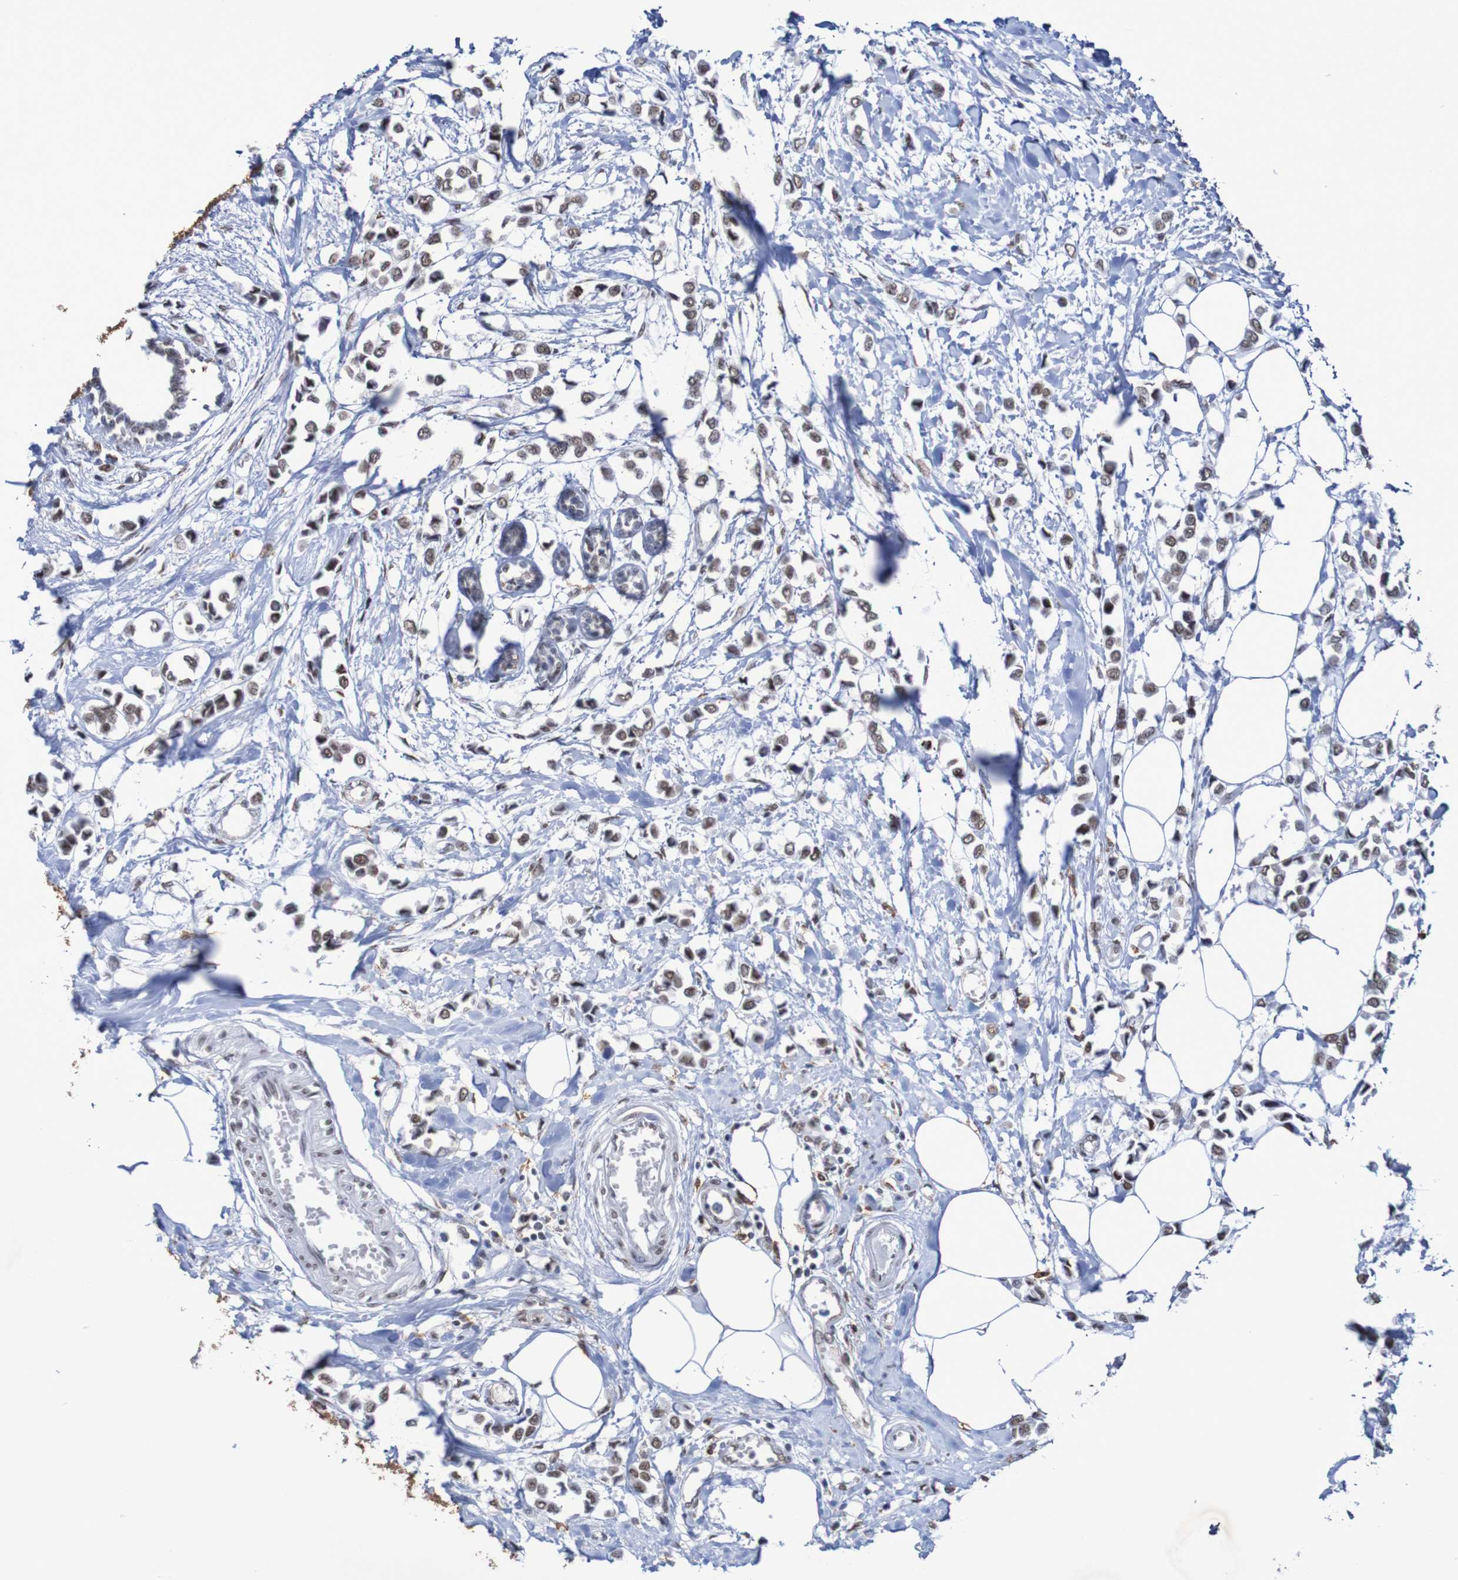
{"staining": {"intensity": "weak", "quantity": ">75%", "location": "nuclear"}, "tissue": "breast cancer", "cell_type": "Tumor cells", "image_type": "cancer", "snomed": [{"axis": "morphology", "description": "Lobular carcinoma"}, {"axis": "topography", "description": "Breast"}], "caption": "Immunohistochemical staining of human breast lobular carcinoma reveals weak nuclear protein positivity in about >75% of tumor cells.", "gene": "MRTFB", "patient": {"sex": "female", "age": 51}}